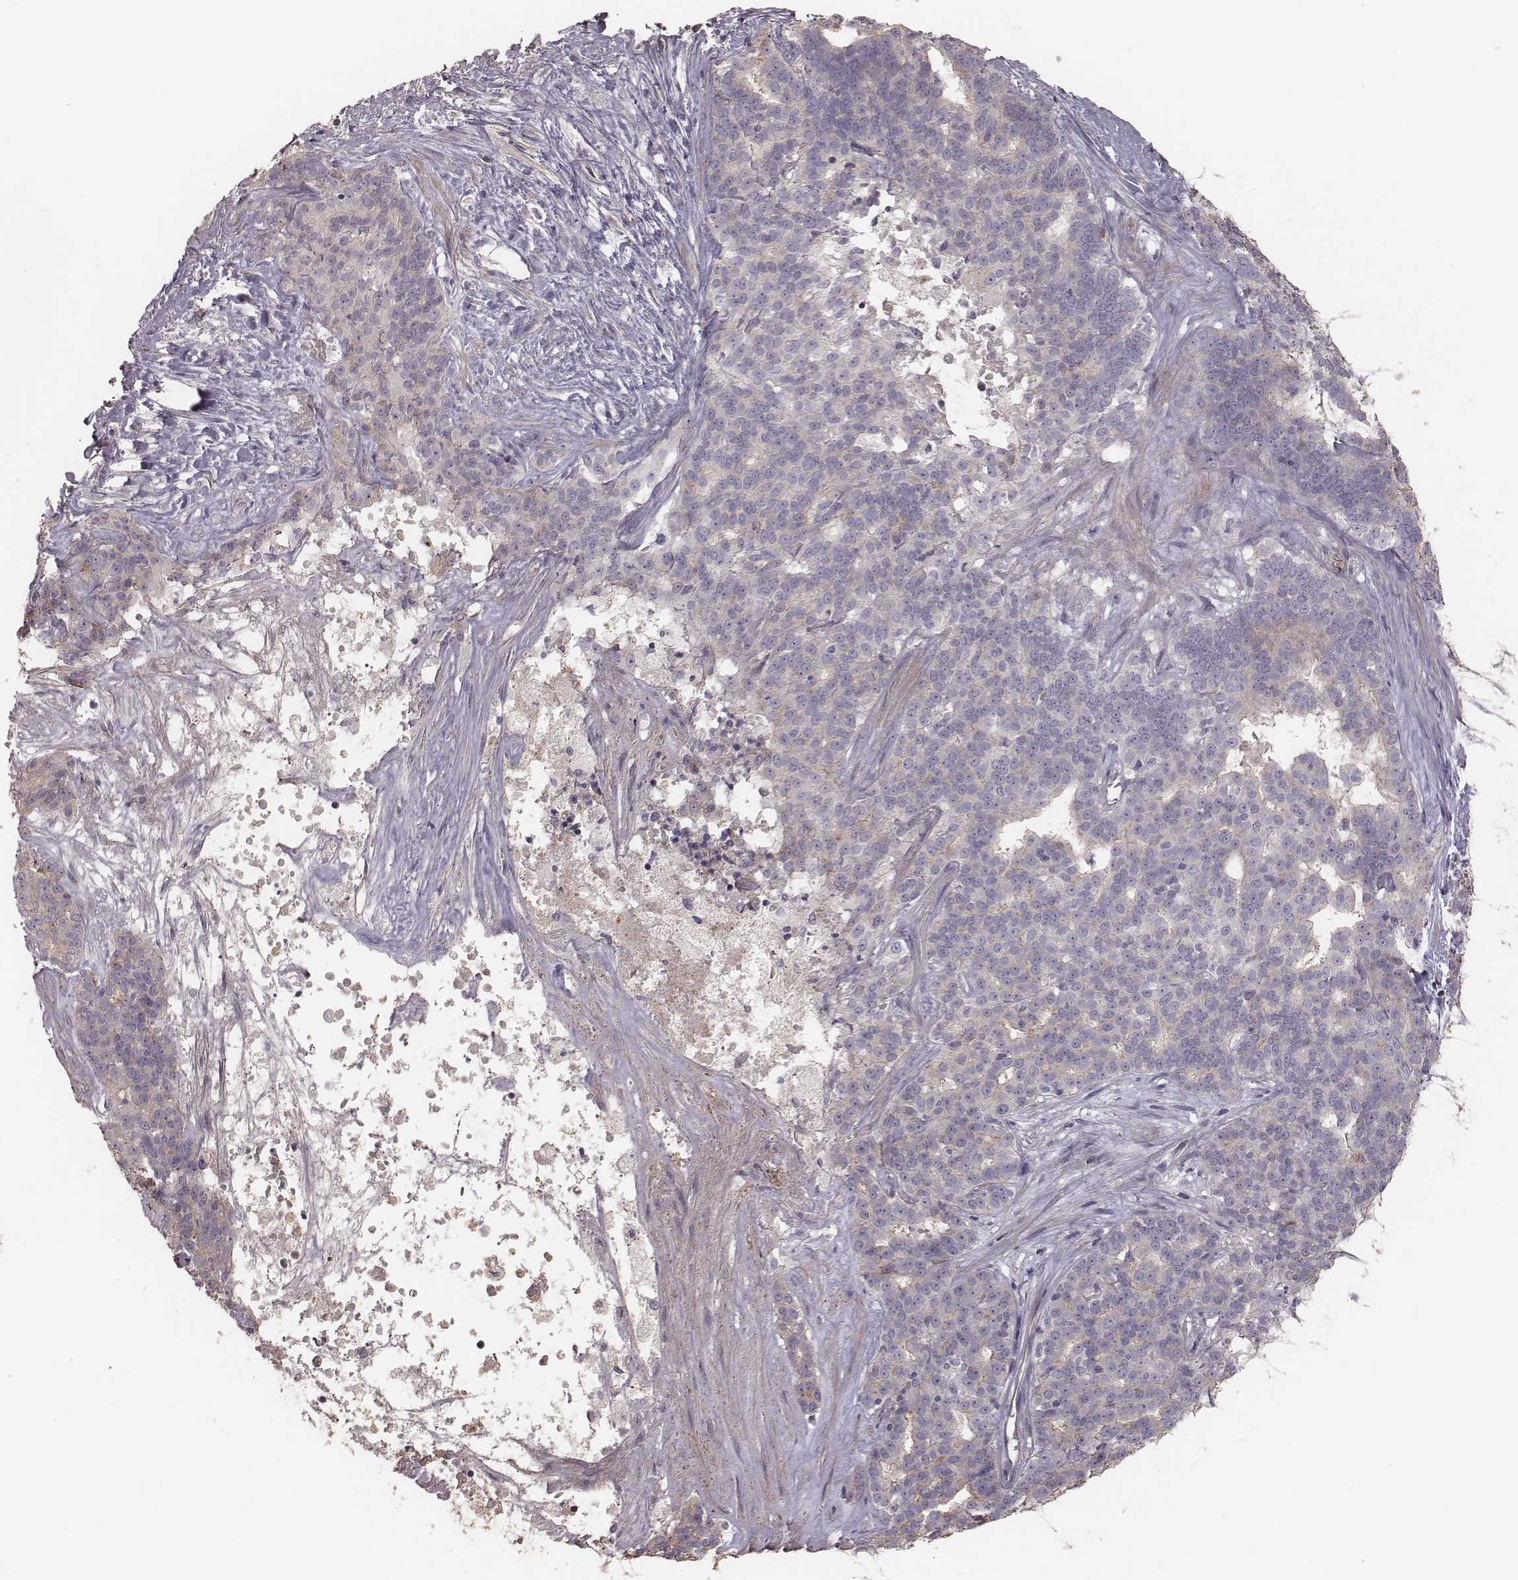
{"staining": {"intensity": "moderate", "quantity": "<25%", "location": "cytoplasmic/membranous"}, "tissue": "liver cancer", "cell_type": "Tumor cells", "image_type": "cancer", "snomed": [{"axis": "morphology", "description": "Cholangiocarcinoma"}, {"axis": "topography", "description": "Liver"}], "caption": "Protein positivity by IHC exhibits moderate cytoplasmic/membranous positivity in about <25% of tumor cells in liver cholangiocarcinoma. The protein is stained brown, and the nuclei are stained in blue (DAB IHC with brightfield microscopy, high magnification).", "gene": "OTOGL", "patient": {"sex": "female", "age": 47}}